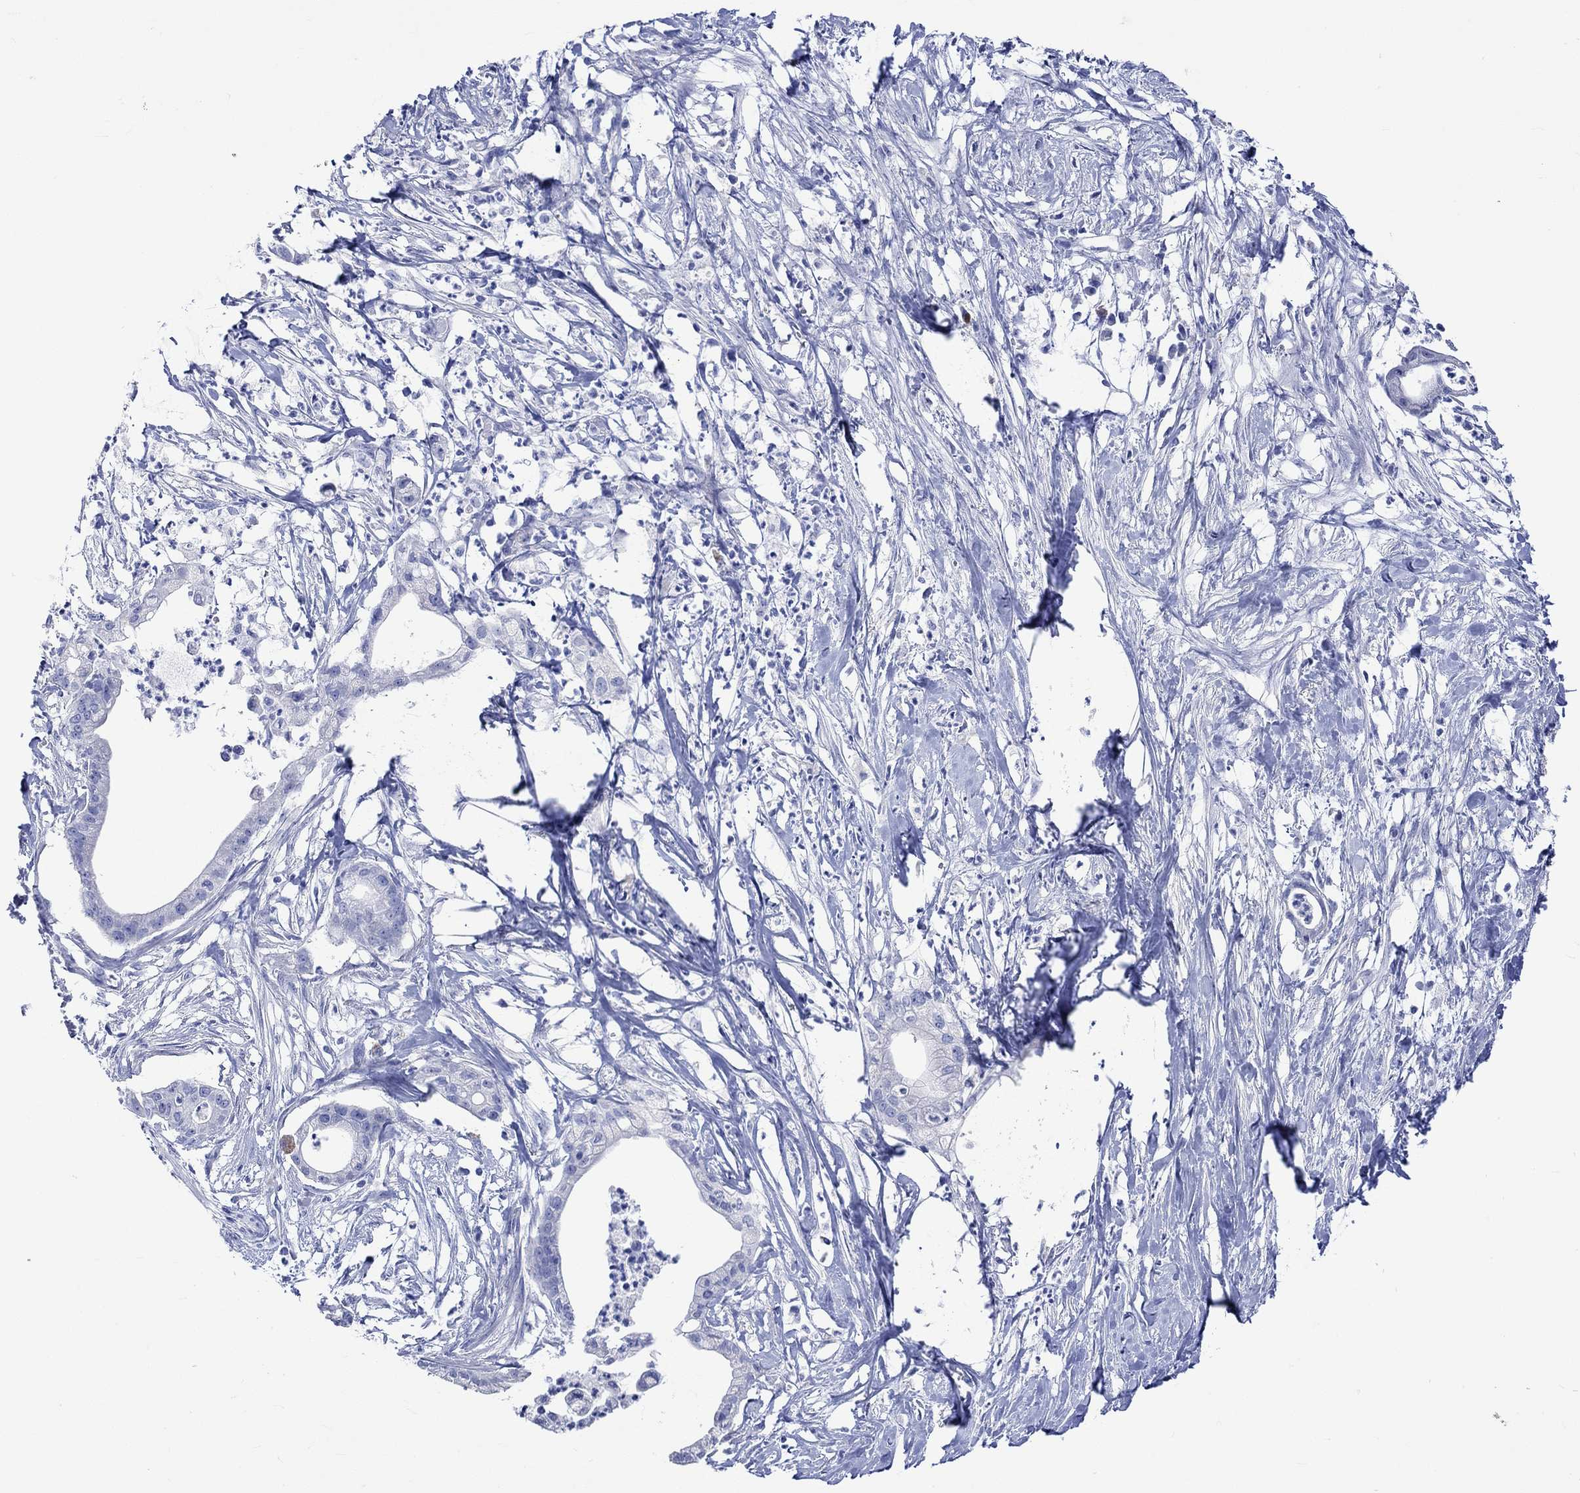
{"staining": {"intensity": "negative", "quantity": "none", "location": "none"}, "tissue": "pancreatic cancer", "cell_type": "Tumor cells", "image_type": "cancer", "snomed": [{"axis": "morphology", "description": "Normal tissue, NOS"}, {"axis": "morphology", "description": "Adenocarcinoma, NOS"}, {"axis": "topography", "description": "Pancreas"}], "caption": "Tumor cells show no significant protein positivity in pancreatic cancer. (Brightfield microscopy of DAB (3,3'-diaminobenzidine) immunohistochemistry at high magnification).", "gene": "HARBI1", "patient": {"sex": "female", "age": 58}}